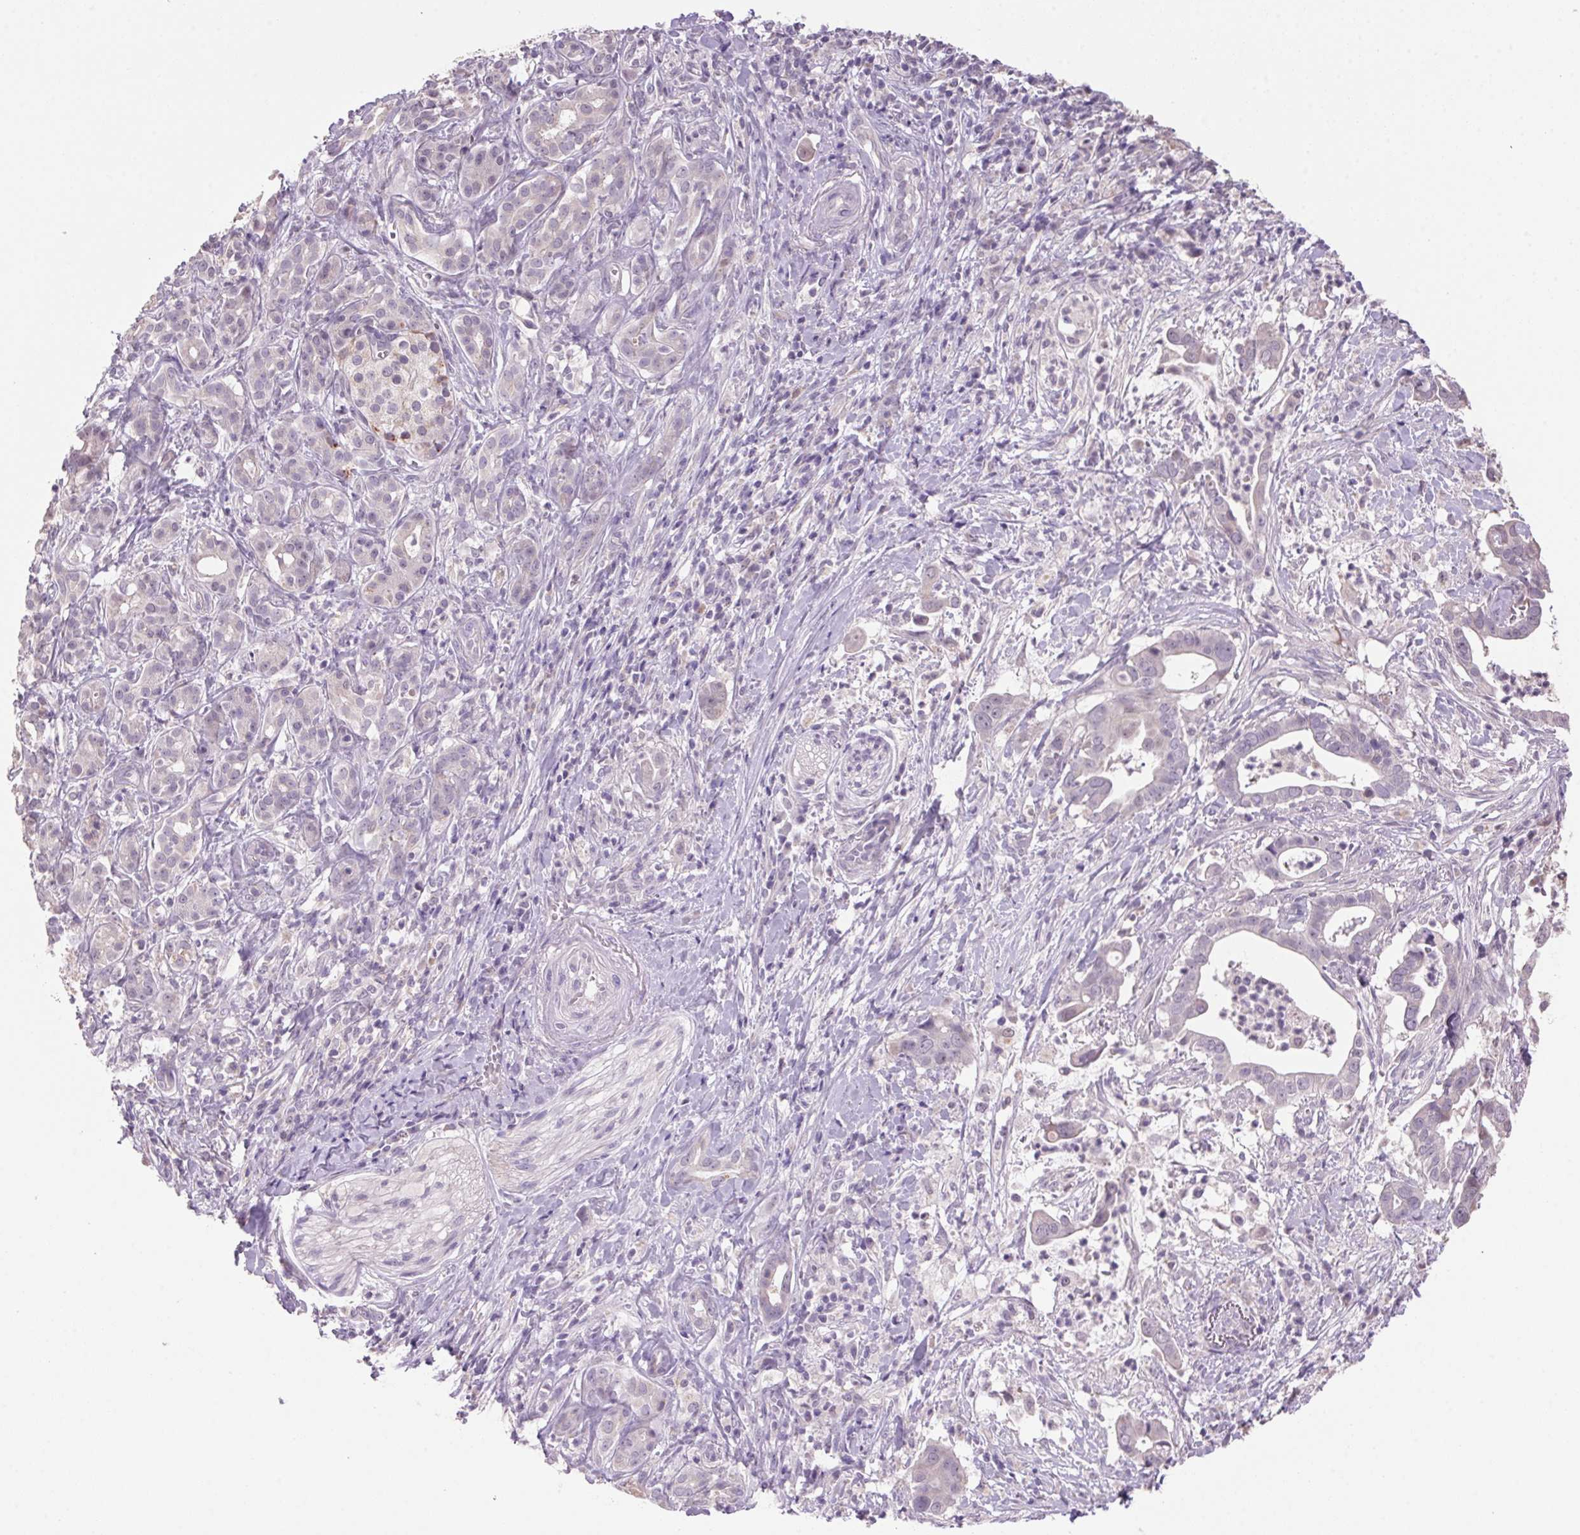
{"staining": {"intensity": "negative", "quantity": "none", "location": "none"}, "tissue": "pancreatic cancer", "cell_type": "Tumor cells", "image_type": "cancer", "snomed": [{"axis": "morphology", "description": "Adenocarcinoma, NOS"}, {"axis": "topography", "description": "Pancreas"}], "caption": "Protein analysis of pancreatic cancer reveals no significant expression in tumor cells.", "gene": "VWA3B", "patient": {"sex": "male", "age": 61}}